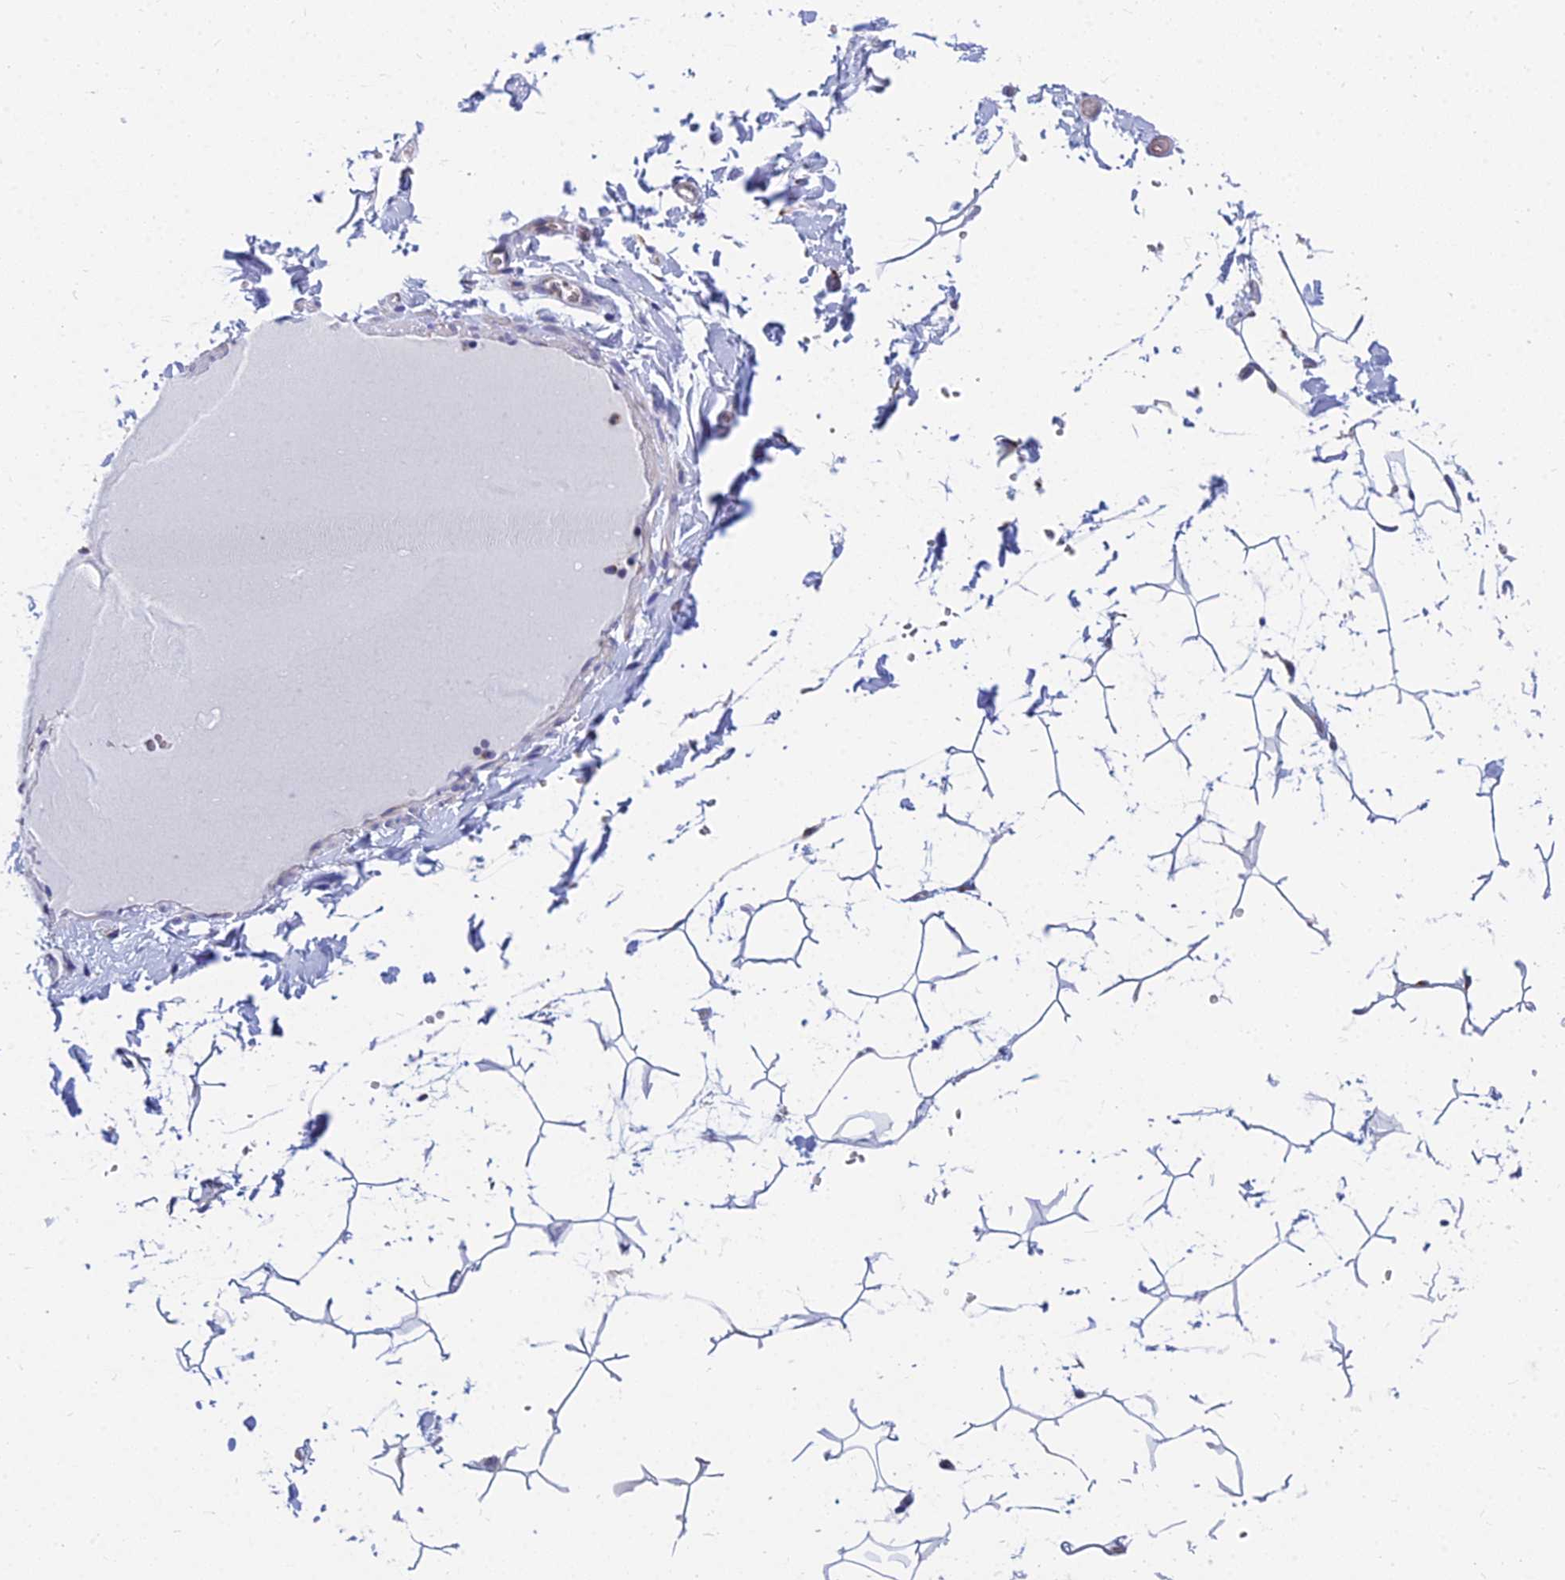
{"staining": {"intensity": "negative", "quantity": "none", "location": "none"}, "tissue": "adipose tissue", "cell_type": "Adipocytes", "image_type": "normal", "snomed": [{"axis": "morphology", "description": "Normal tissue, NOS"}, {"axis": "topography", "description": "Gallbladder"}, {"axis": "topography", "description": "Peripheral nerve tissue"}], "caption": "A high-resolution image shows IHC staining of unremarkable adipose tissue, which demonstrates no significant expression in adipocytes. The staining is performed using DAB (3,3'-diaminobenzidine) brown chromogen with nuclei counter-stained in using hematoxylin.", "gene": "CCT6A", "patient": {"sex": "male", "age": 38}}